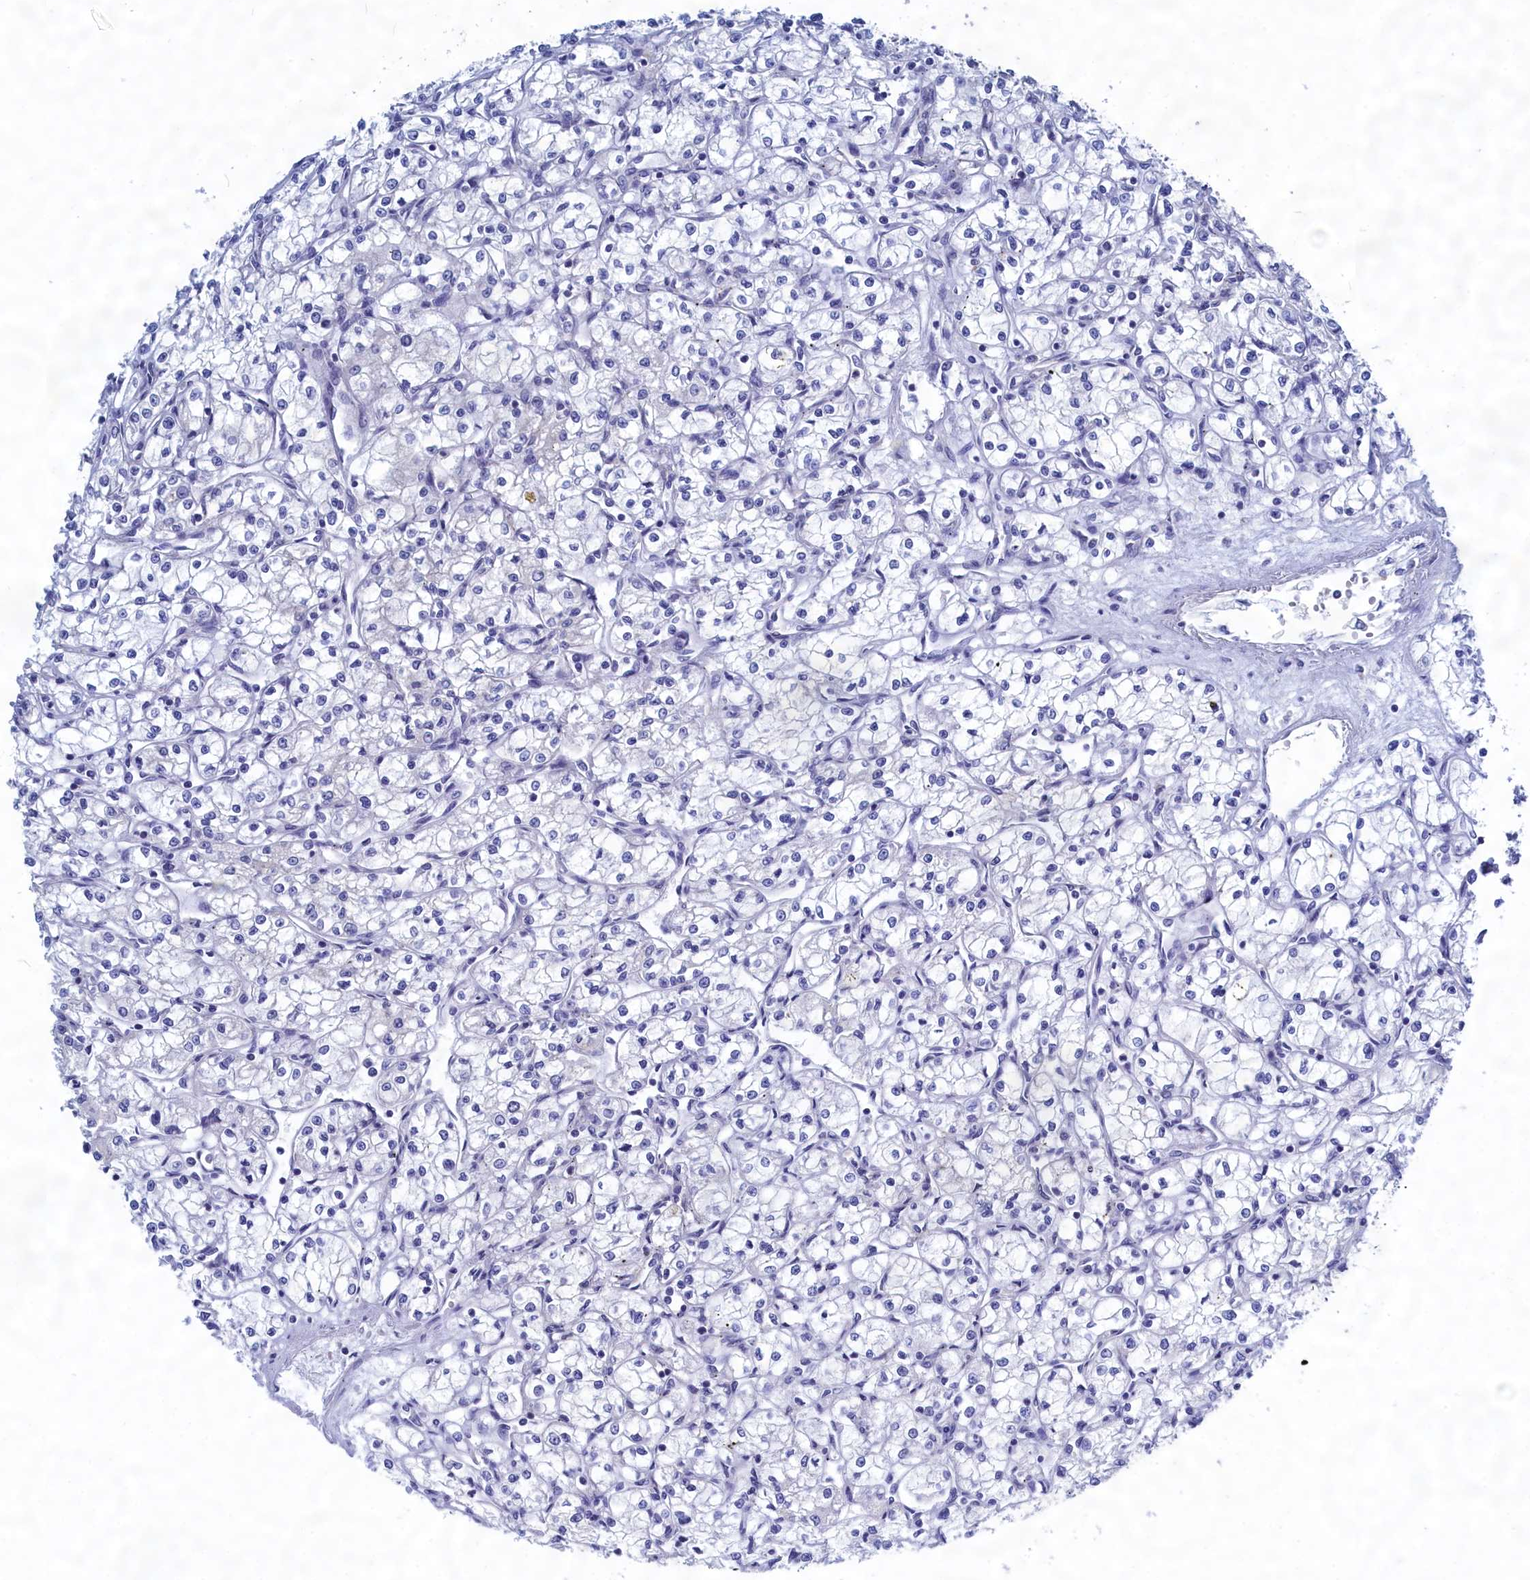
{"staining": {"intensity": "negative", "quantity": "none", "location": "none"}, "tissue": "renal cancer", "cell_type": "Tumor cells", "image_type": "cancer", "snomed": [{"axis": "morphology", "description": "Adenocarcinoma, NOS"}, {"axis": "topography", "description": "Kidney"}], "caption": "A micrograph of human adenocarcinoma (renal) is negative for staining in tumor cells.", "gene": "PGP", "patient": {"sex": "male", "age": 59}}